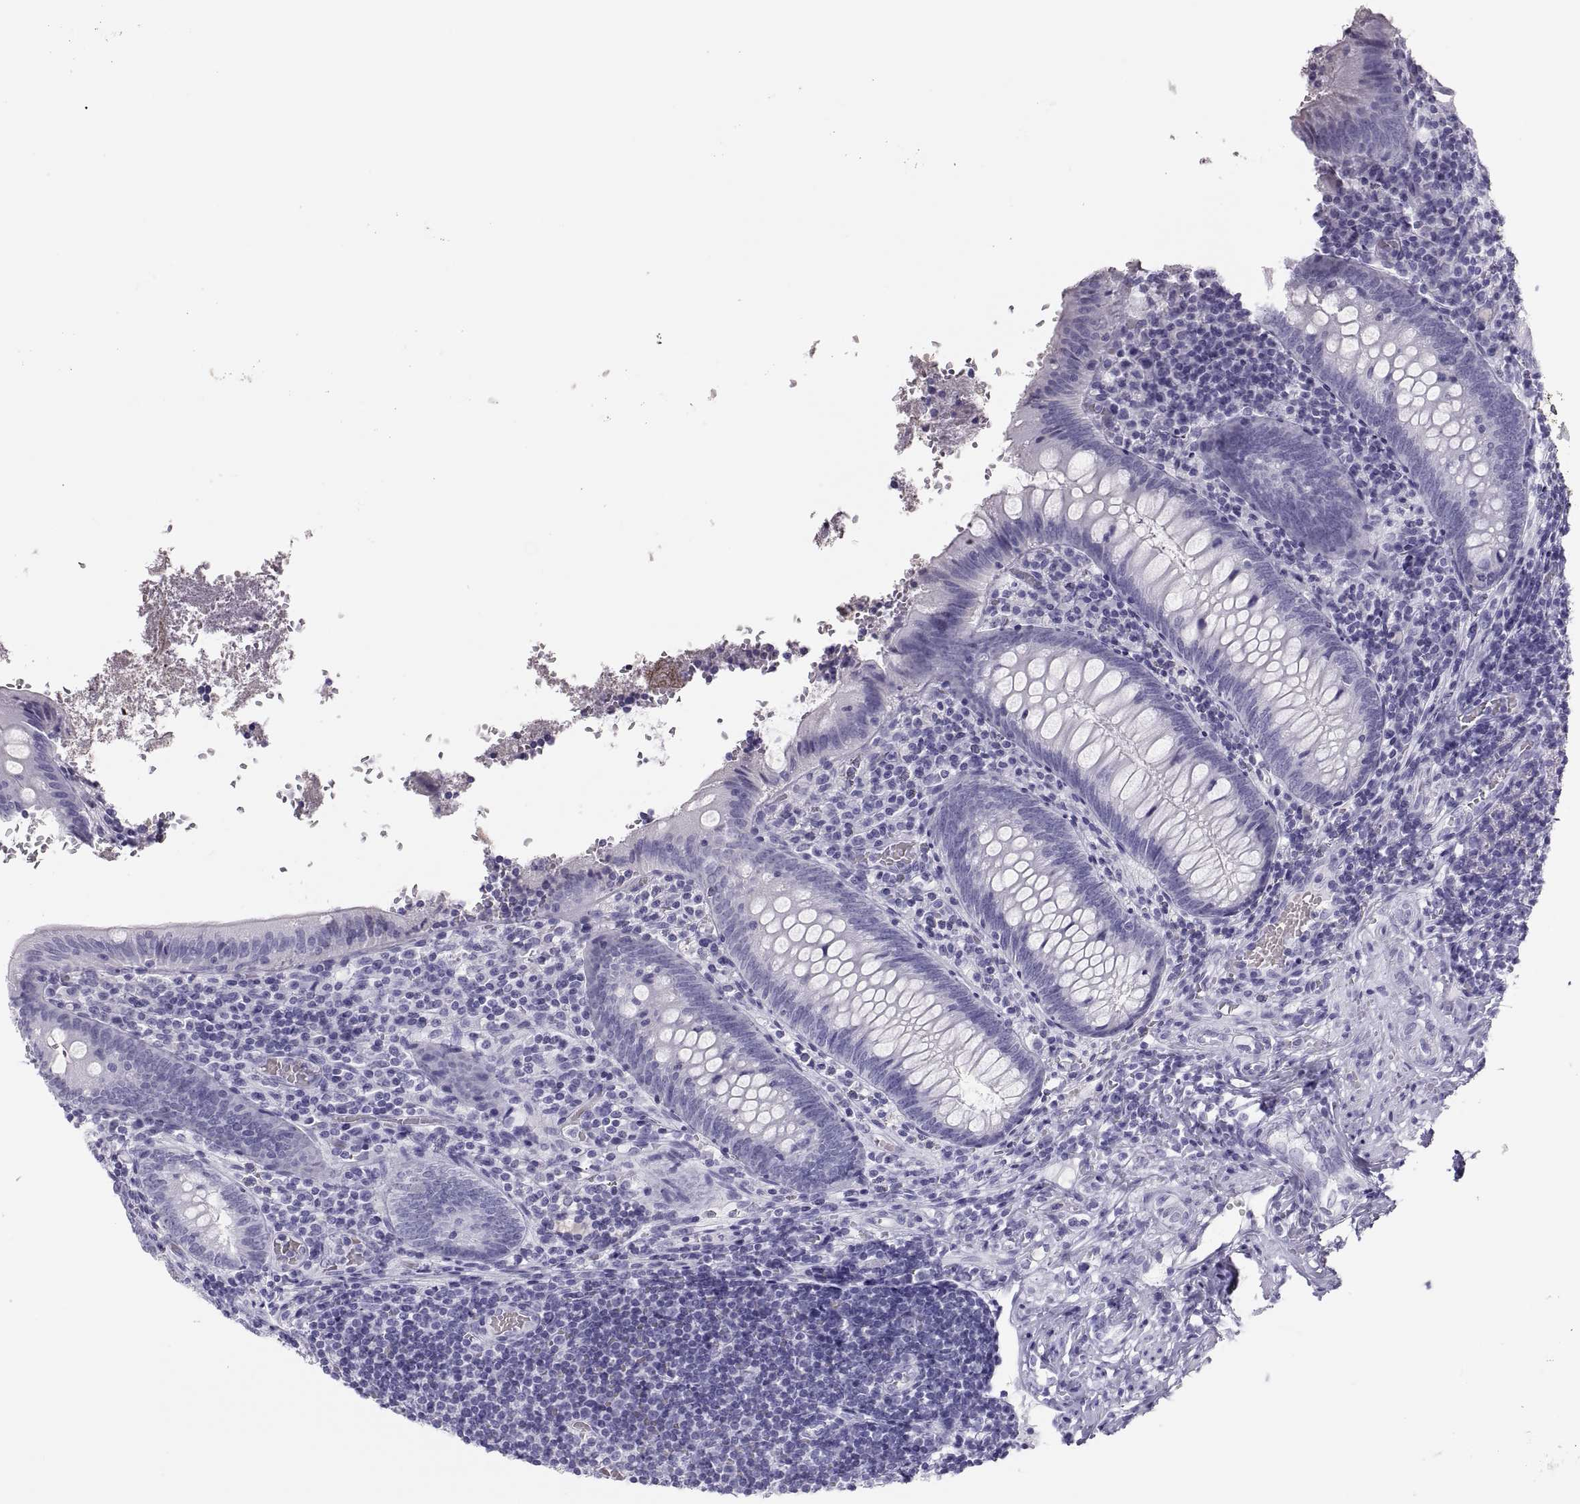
{"staining": {"intensity": "negative", "quantity": "none", "location": "none"}, "tissue": "appendix", "cell_type": "Glandular cells", "image_type": "normal", "snomed": [{"axis": "morphology", "description": "Normal tissue, NOS"}, {"axis": "topography", "description": "Appendix"}], "caption": "The micrograph demonstrates no staining of glandular cells in normal appendix.", "gene": "SEMG1", "patient": {"sex": "female", "age": 23}}